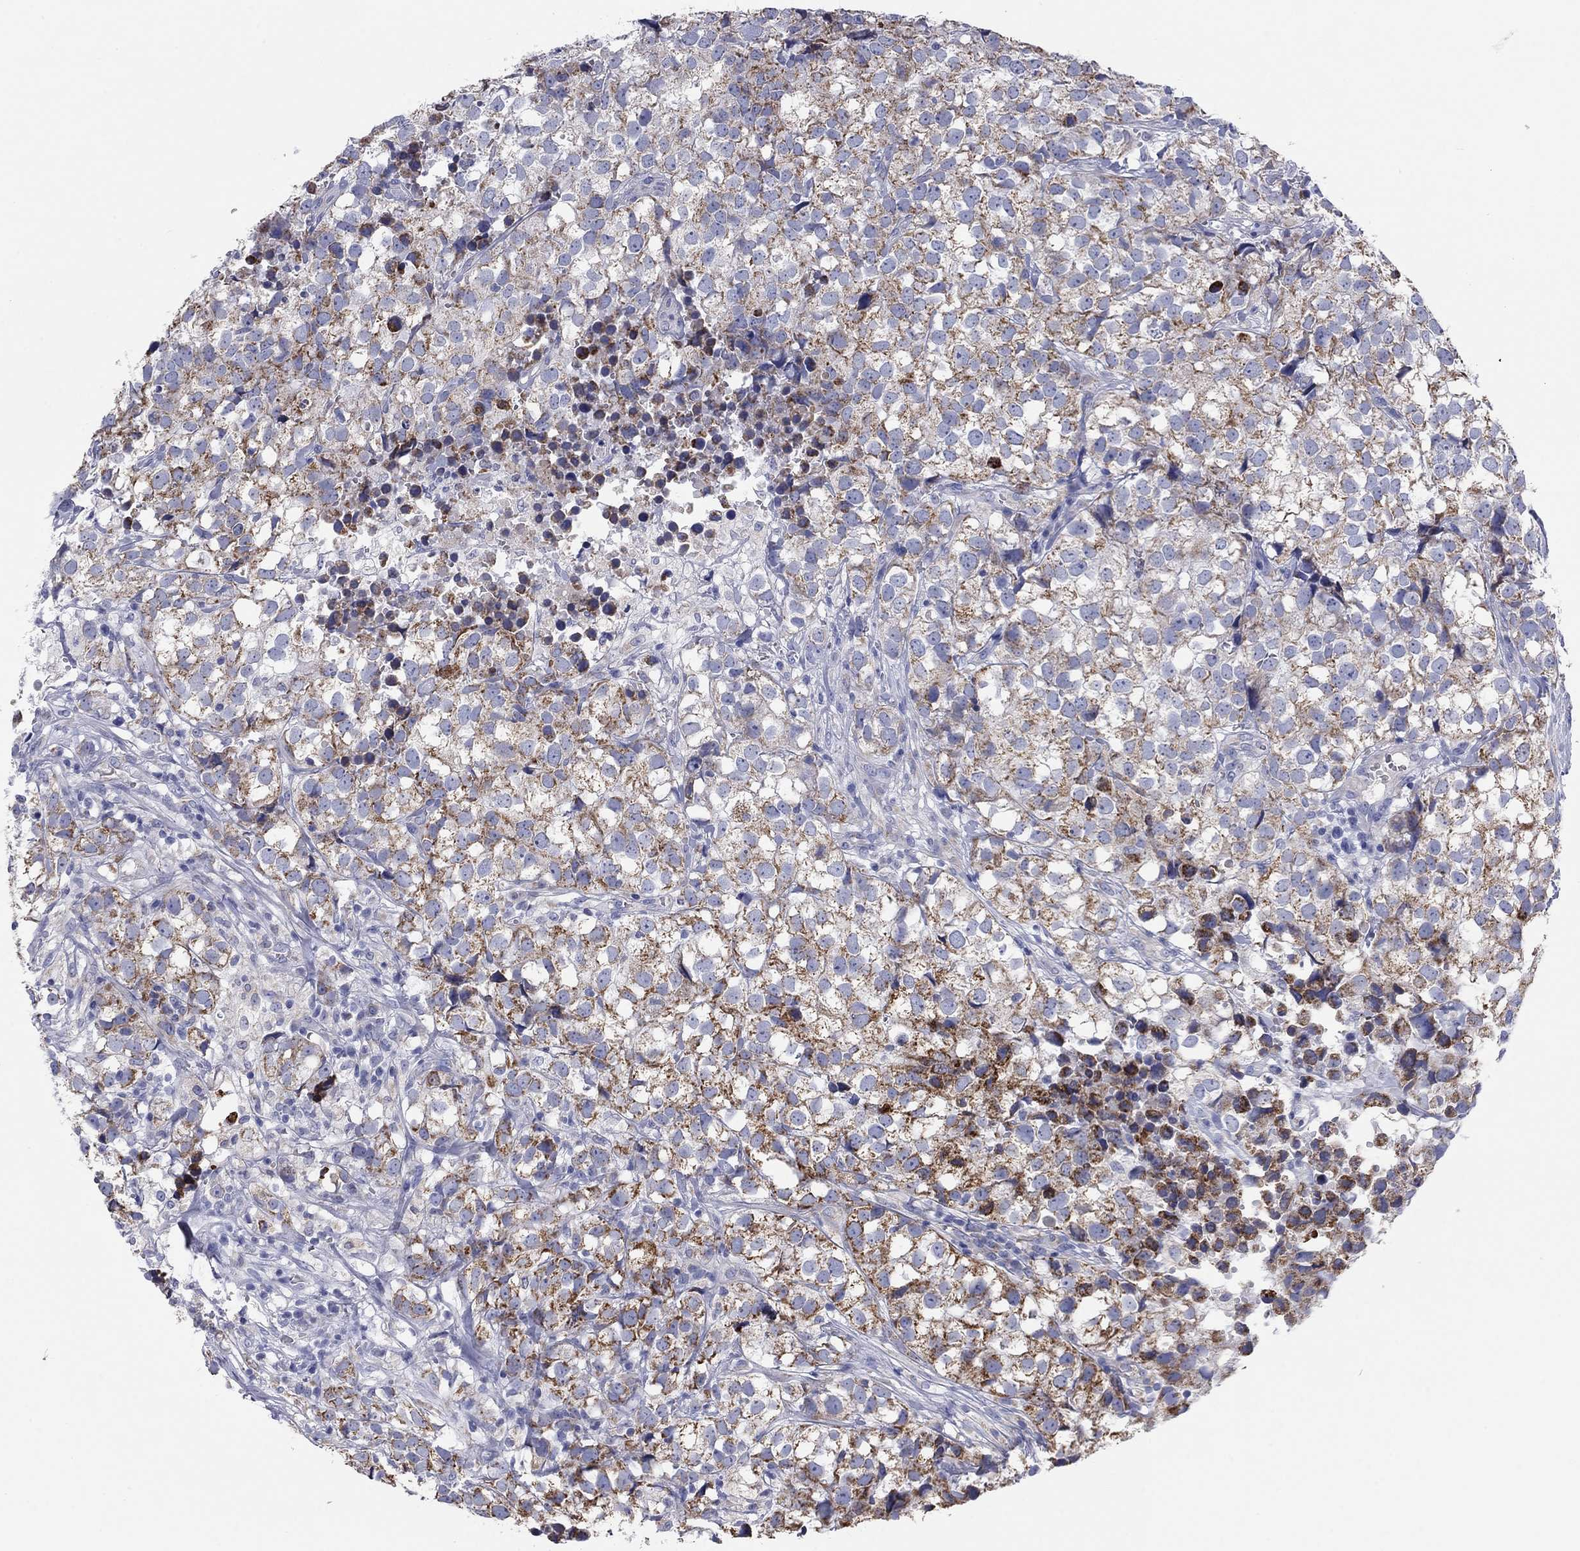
{"staining": {"intensity": "strong", "quantity": "25%-75%", "location": "cytoplasmic/membranous"}, "tissue": "breast cancer", "cell_type": "Tumor cells", "image_type": "cancer", "snomed": [{"axis": "morphology", "description": "Duct carcinoma"}, {"axis": "topography", "description": "Breast"}], "caption": "Human breast cancer stained with a protein marker reveals strong staining in tumor cells.", "gene": "MGST3", "patient": {"sex": "female", "age": 30}}